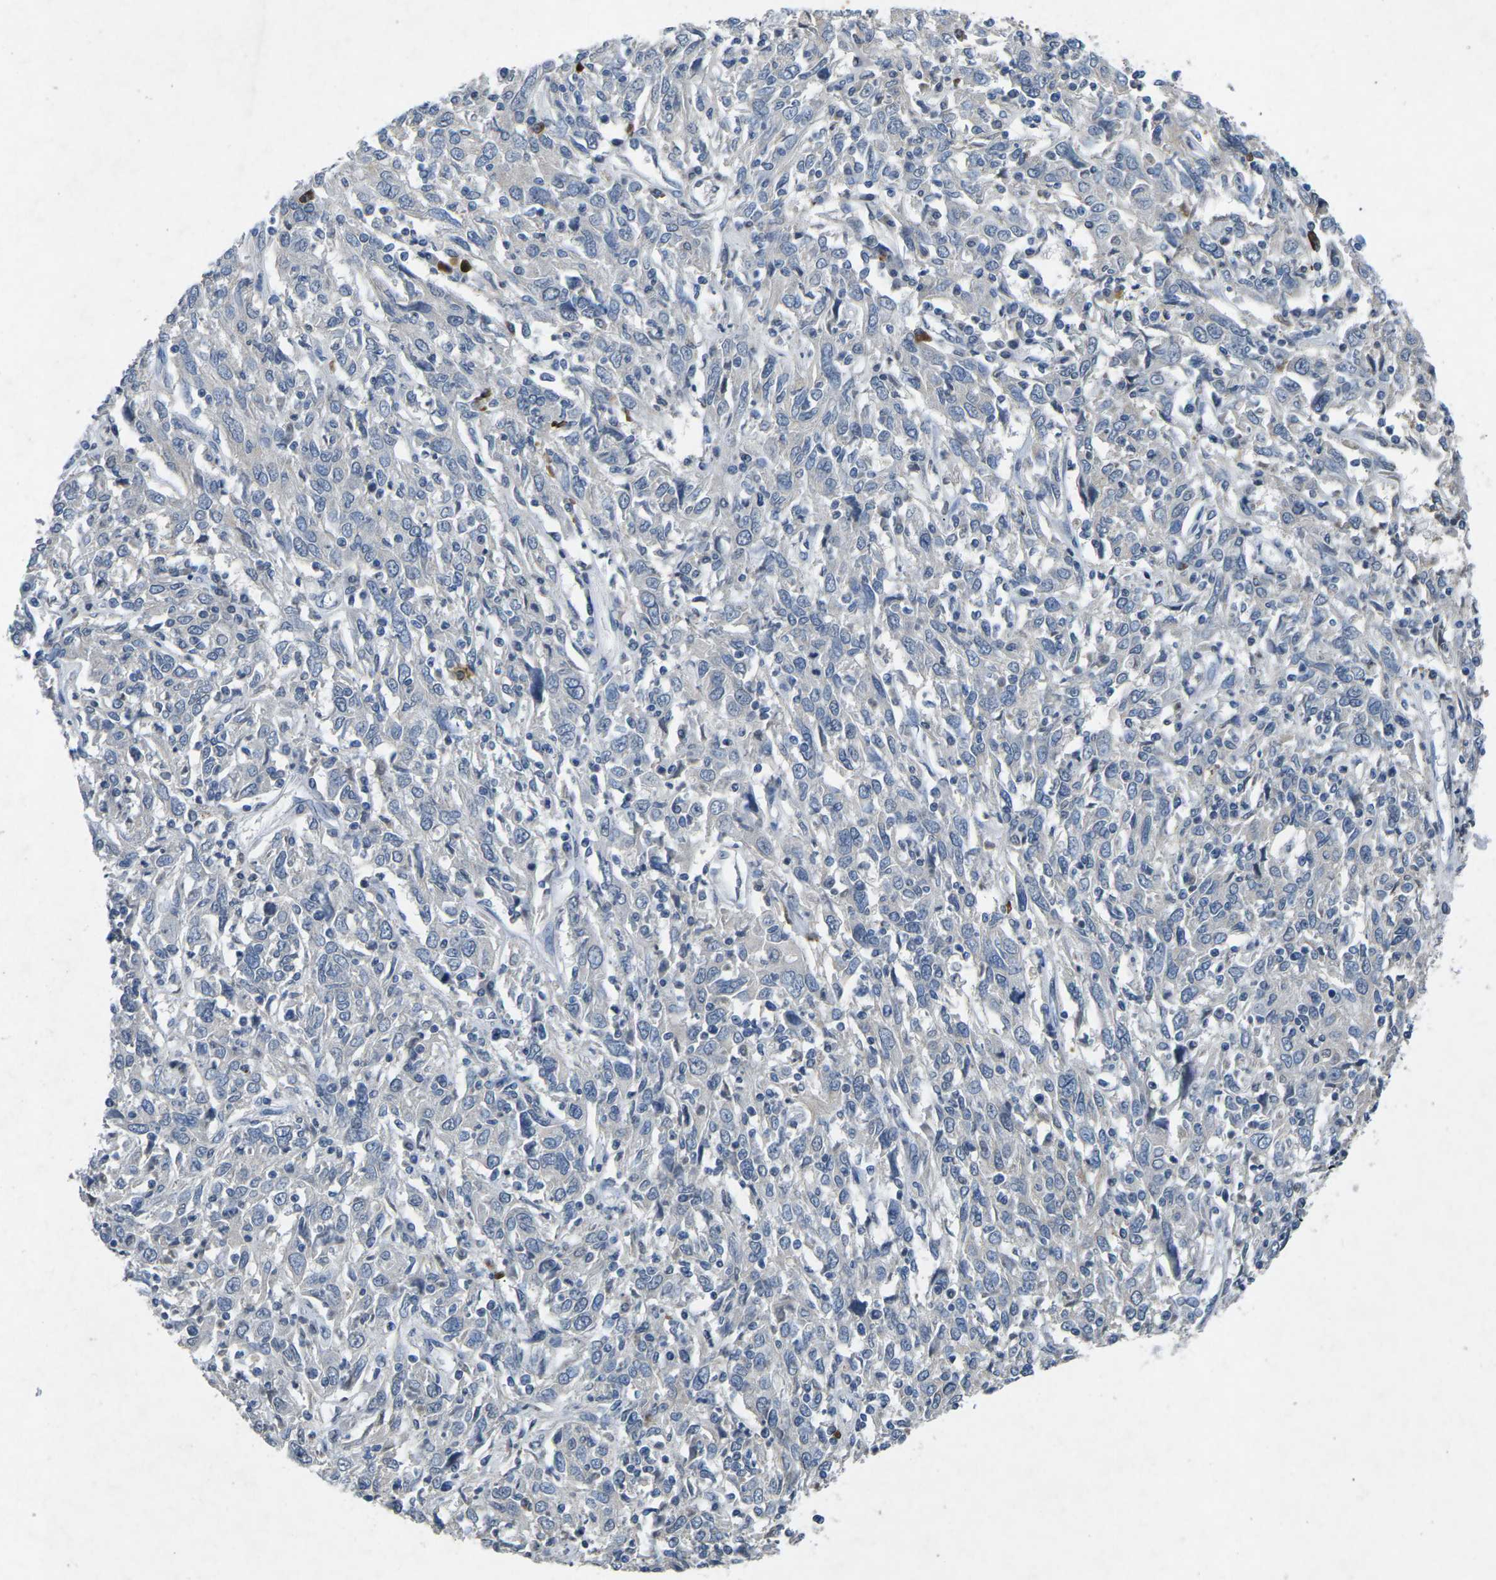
{"staining": {"intensity": "negative", "quantity": "none", "location": "none"}, "tissue": "cervical cancer", "cell_type": "Tumor cells", "image_type": "cancer", "snomed": [{"axis": "morphology", "description": "Squamous cell carcinoma, NOS"}, {"axis": "topography", "description": "Cervix"}], "caption": "Immunohistochemistry of human squamous cell carcinoma (cervical) reveals no positivity in tumor cells. (DAB (3,3'-diaminobenzidine) immunohistochemistry visualized using brightfield microscopy, high magnification).", "gene": "PLG", "patient": {"sex": "female", "age": 46}}